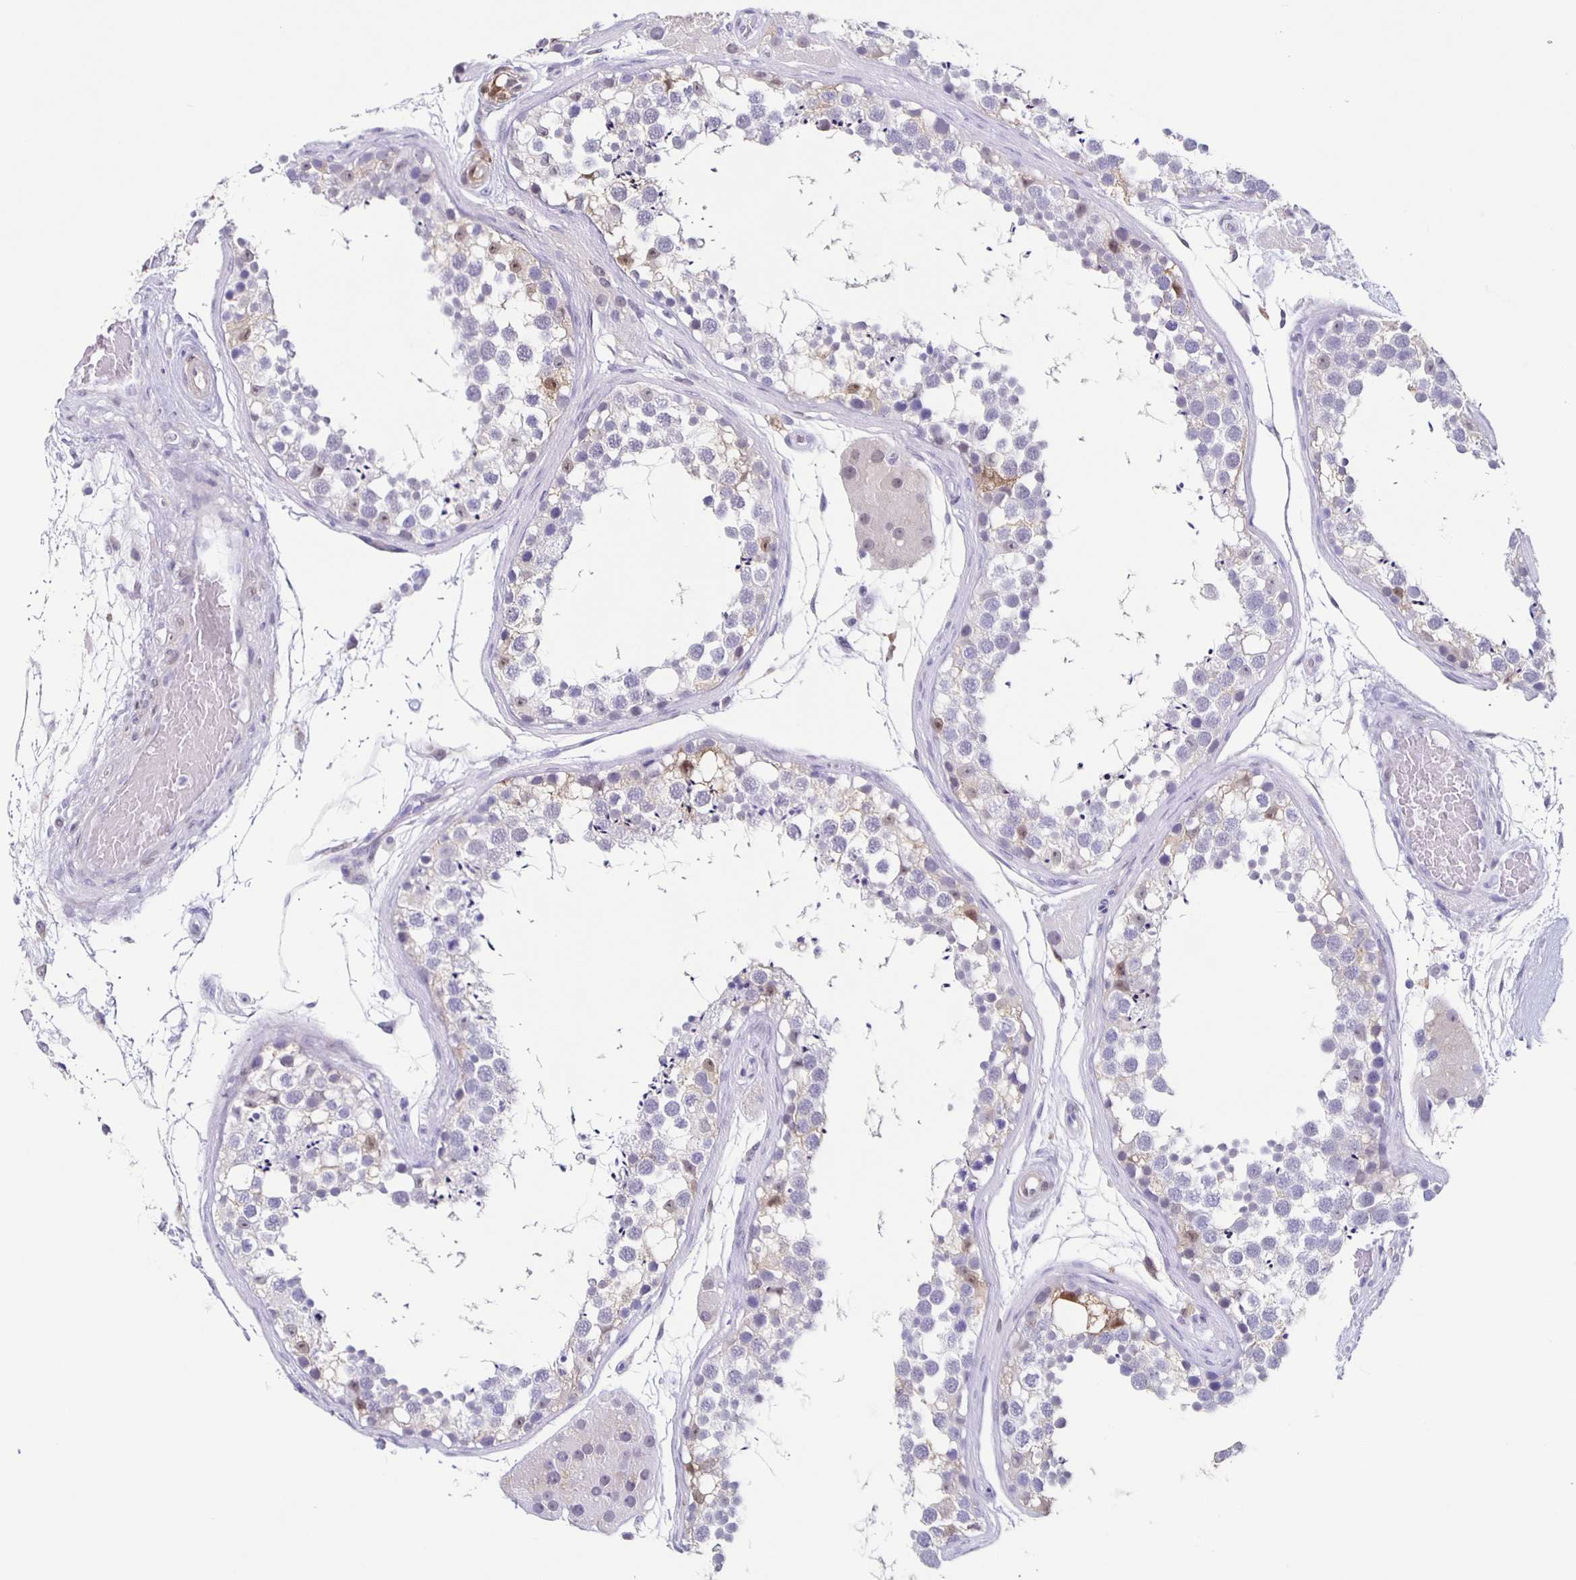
{"staining": {"intensity": "moderate", "quantity": "<25%", "location": "nuclear"}, "tissue": "testis", "cell_type": "Cells in seminiferous ducts", "image_type": "normal", "snomed": [{"axis": "morphology", "description": "Normal tissue, NOS"}, {"axis": "morphology", "description": "Seminoma, NOS"}, {"axis": "topography", "description": "Testis"}], "caption": "An image of human testis stained for a protein reveals moderate nuclear brown staining in cells in seminiferous ducts.", "gene": "TPPP", "patient": {"sex": "male", "age": 65}}